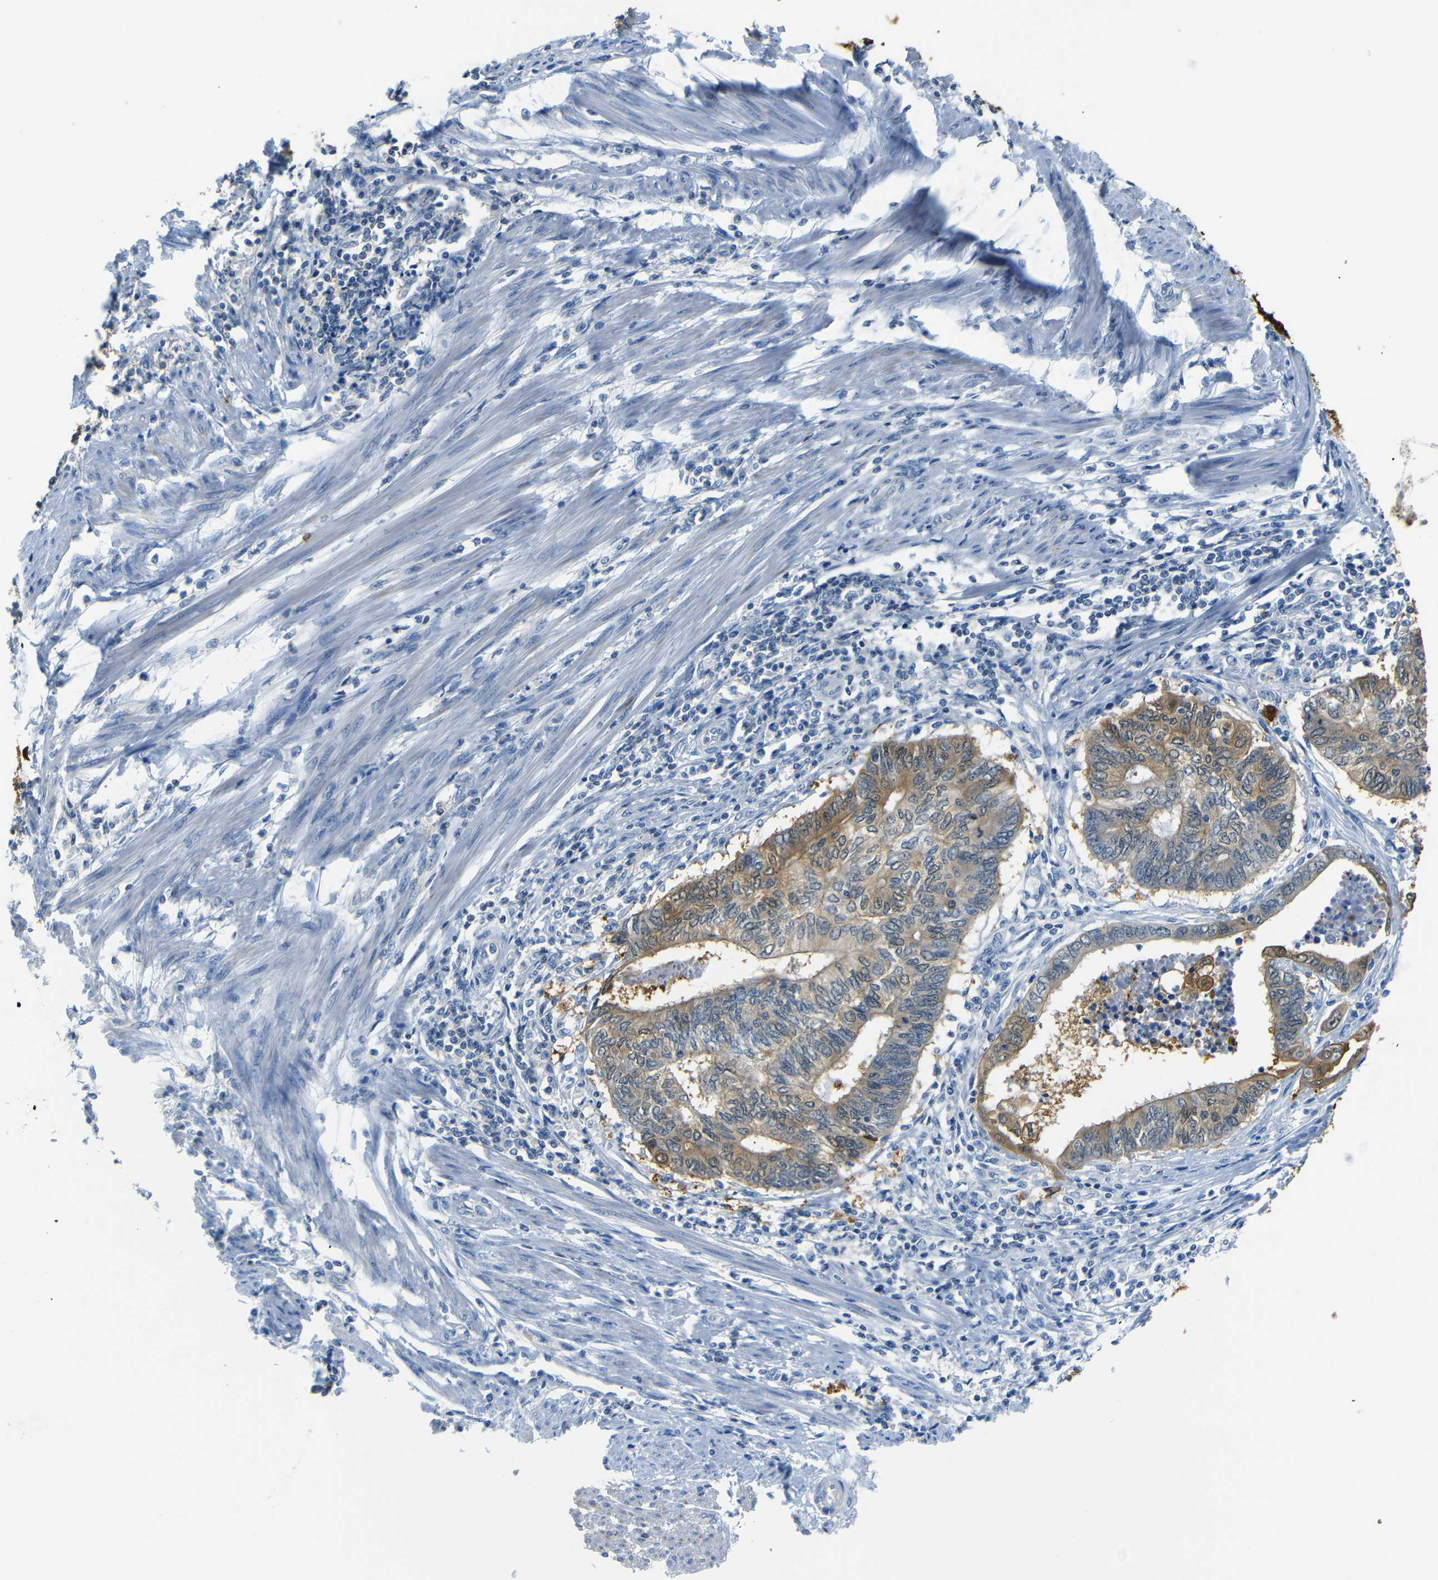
{"staining": {"intensity": "moderate", "quantity": "25%-75%", "location": "cytoplasmic/membranous"}, "tissue": "endometrial cancer", "cell_type": "Tumor cells", "image_type": "cancer", "snomed": [{"axis": "morphology", "description": "Adenocarcinoma, NOS"}, {"axis": "topography", "description": "Uterus"}, {"axis": "topography", "description": "Endometrium"}], "caption": "High-magnification brightfield microscopy of endometrial cancer stained with DAB (3,3'-diaminobenzidine) (brown) and counterstained with hematoxylin (blue). tumor cells exhibit moderate cytoplasmic/membranous staining is identified in about25%-75% of cells.", "gene": "SFN", "patient": {"sex": "female", "age": 70}}